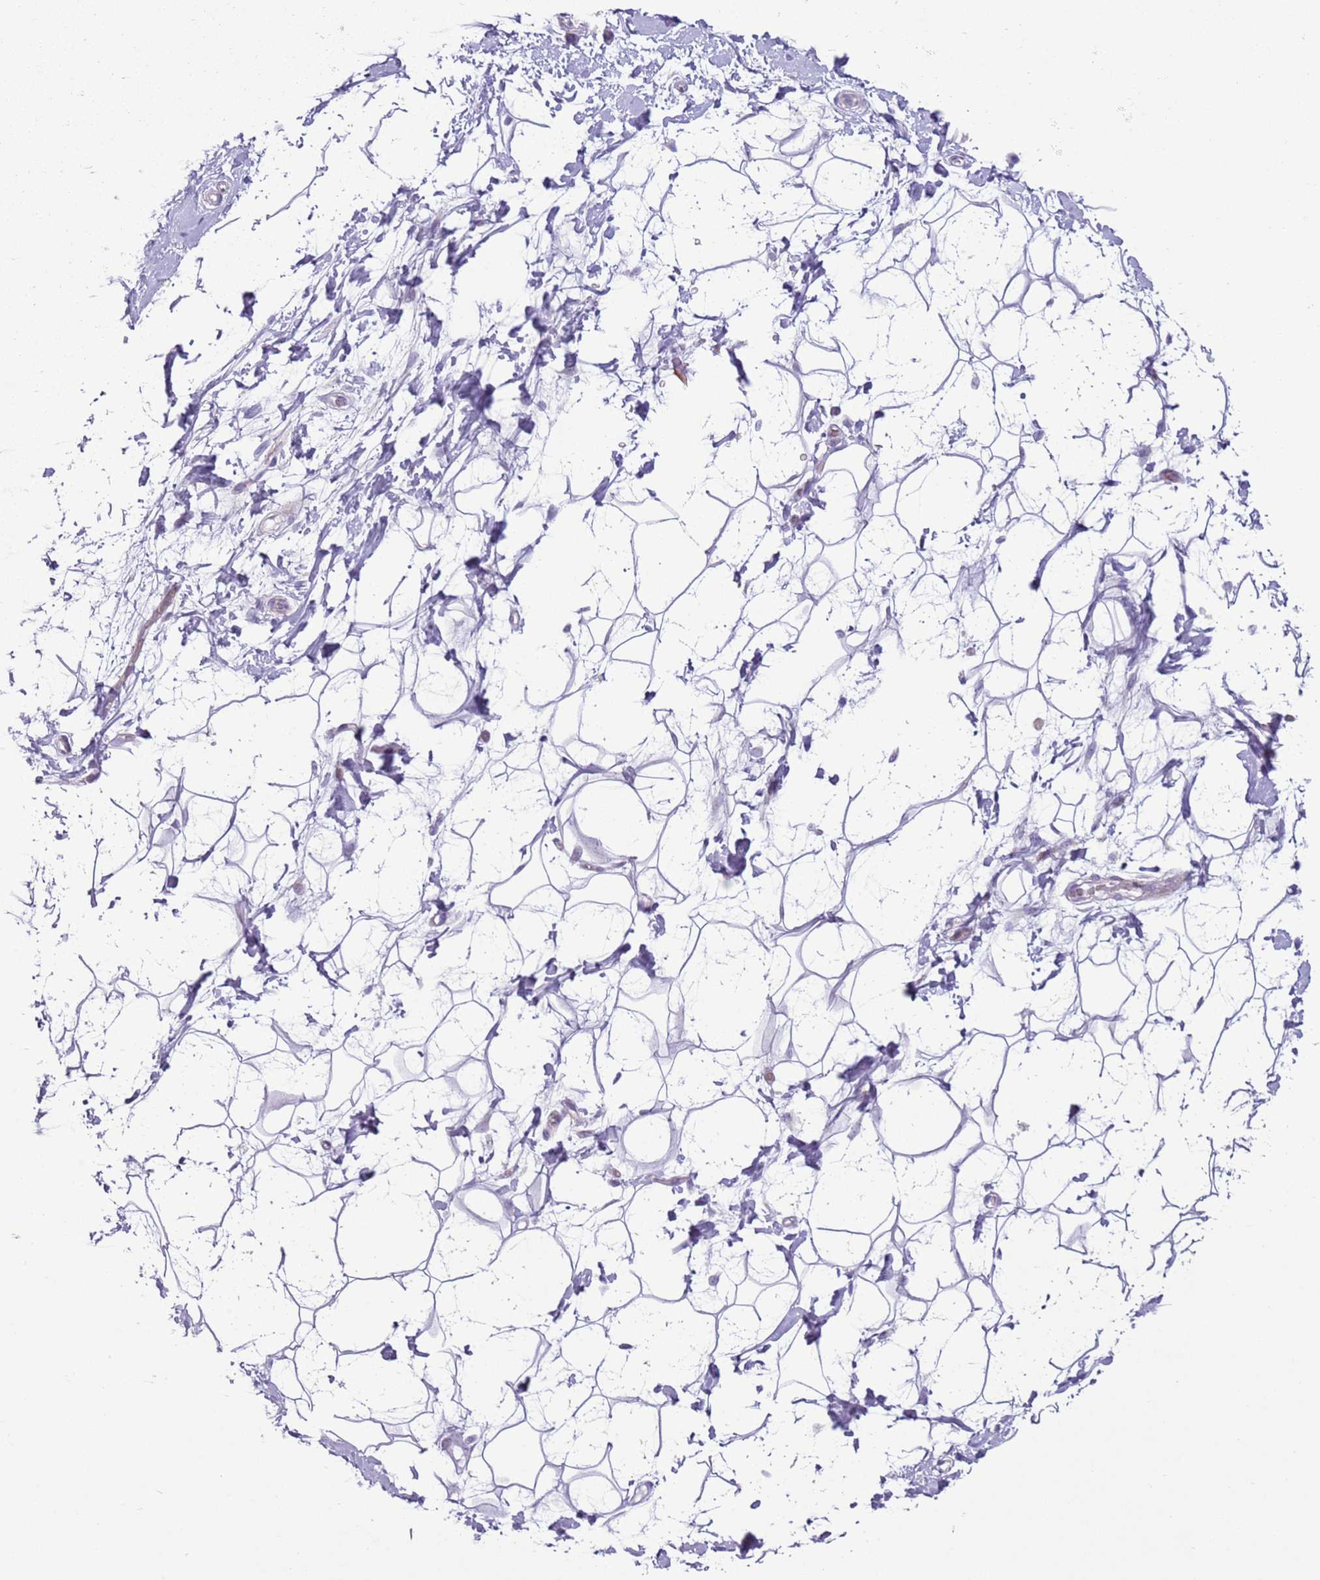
{"staining": {"intensity": "negative", "quantity": "none", "location": "none"}, "tissue": "adipose tissue", "cell_type": "Adipocytes", "image_type": "normal", "snomed": [{"axis": "morphology", "description": "Normal tissue, NOS"}, {"axis": "topography", "description": "Breast"}], "caption": "IHC of unremarkable adipose tissue reveals no expression in adipocytes.", "gene": "ZNF239", "patient": {"sex": "female", "age": 26}}